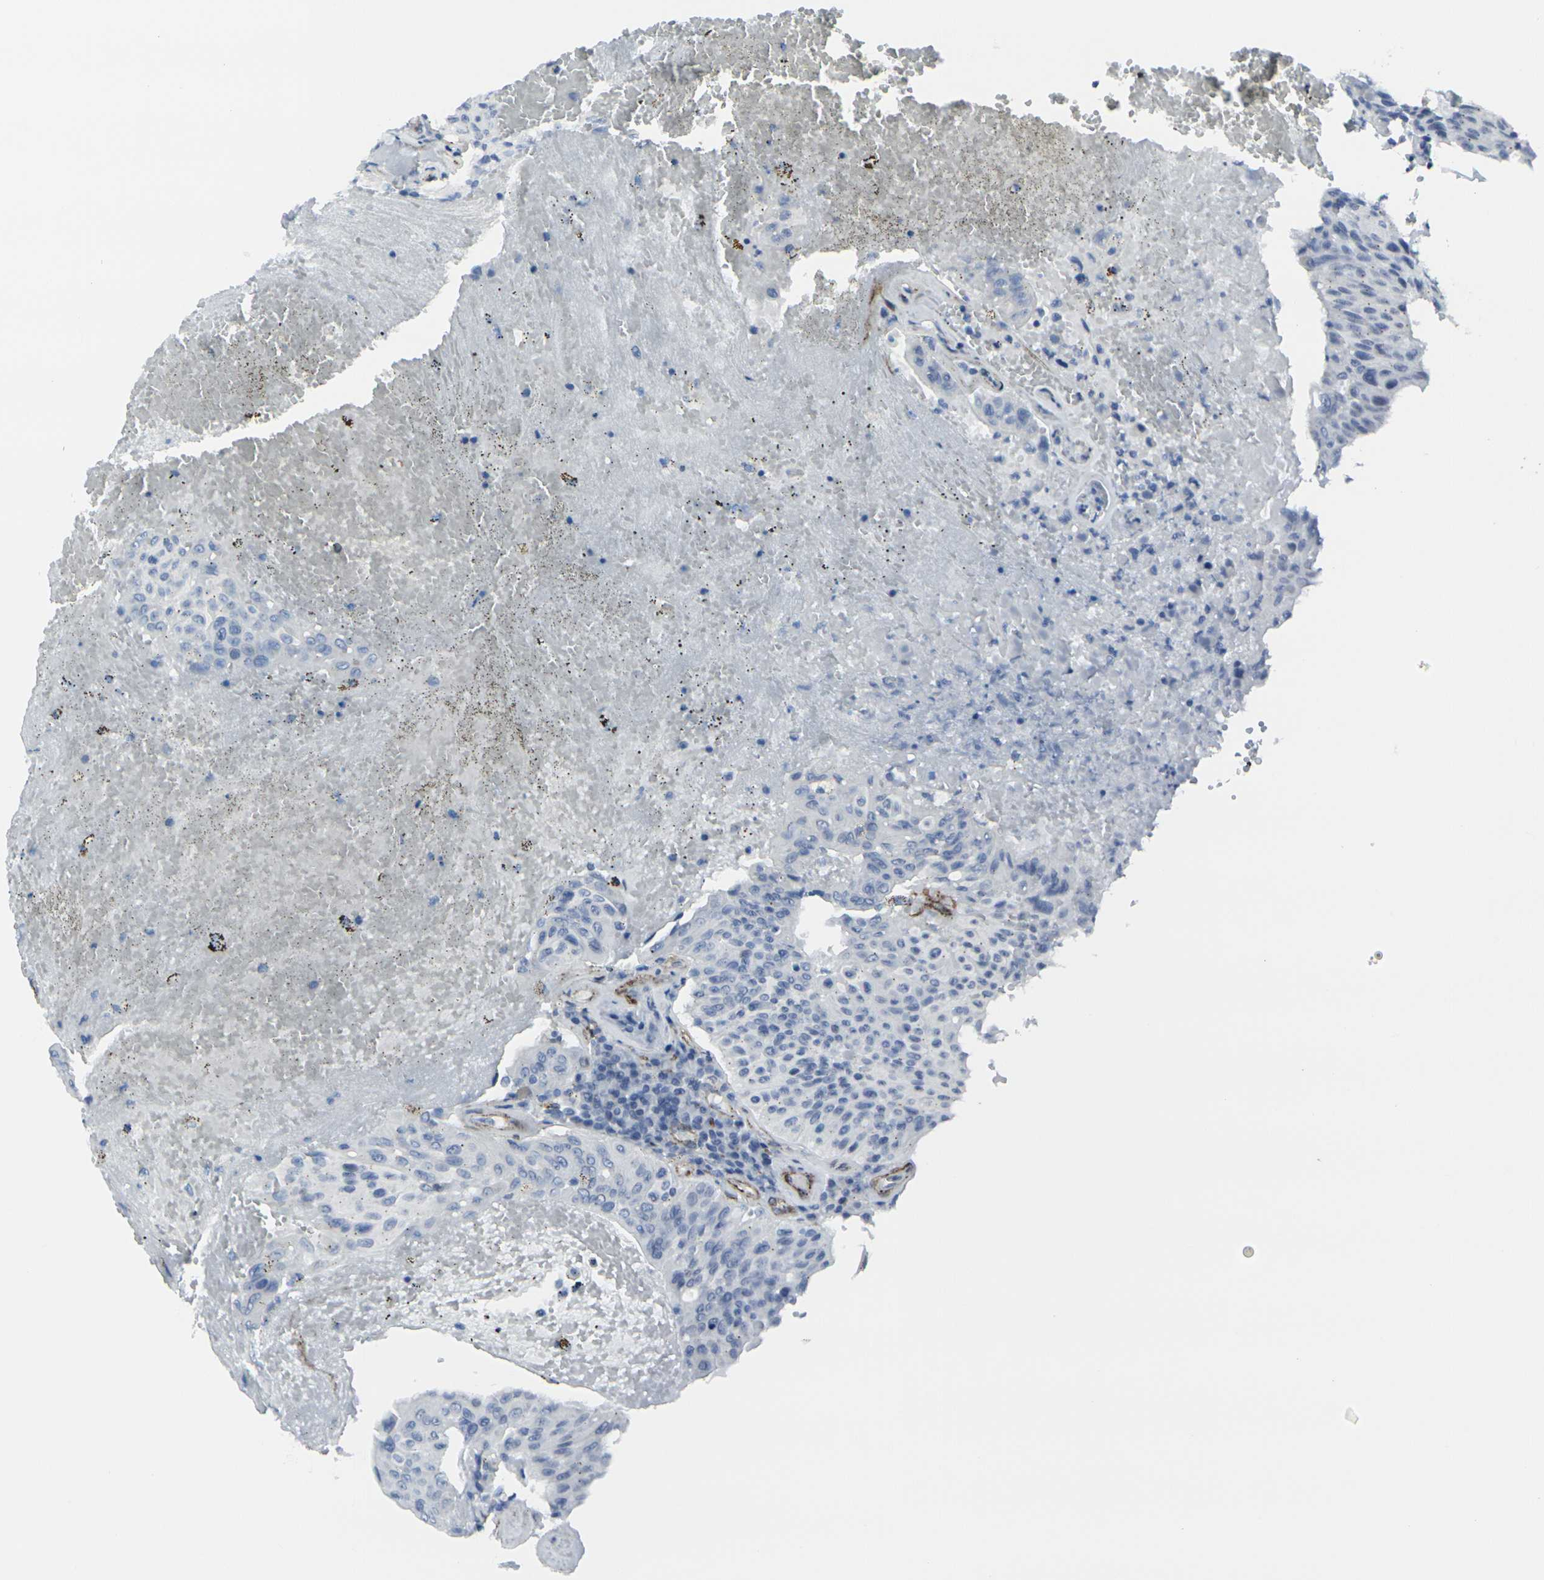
{"staining": {"intensity": "negative", "quantity": "none", "location": "none"}, "tissue": "urothelial cancer", "cell_type": "Tumor cells", "image_type": "cancer", "snomed": [{"axis": "morphology", "description": "Urothelial carcinoma, High grade"}, {"axis": "topography", "description": "Urinary bladder"}], "caption": "Immunohistochemistry histopathology image of human high-grade urothelial carcinoma stained for a protein (brown), which demonstrates no positivity in tumor cells.", "gene": "CDH11", "patient": {"sex": "male", "age": 66}}